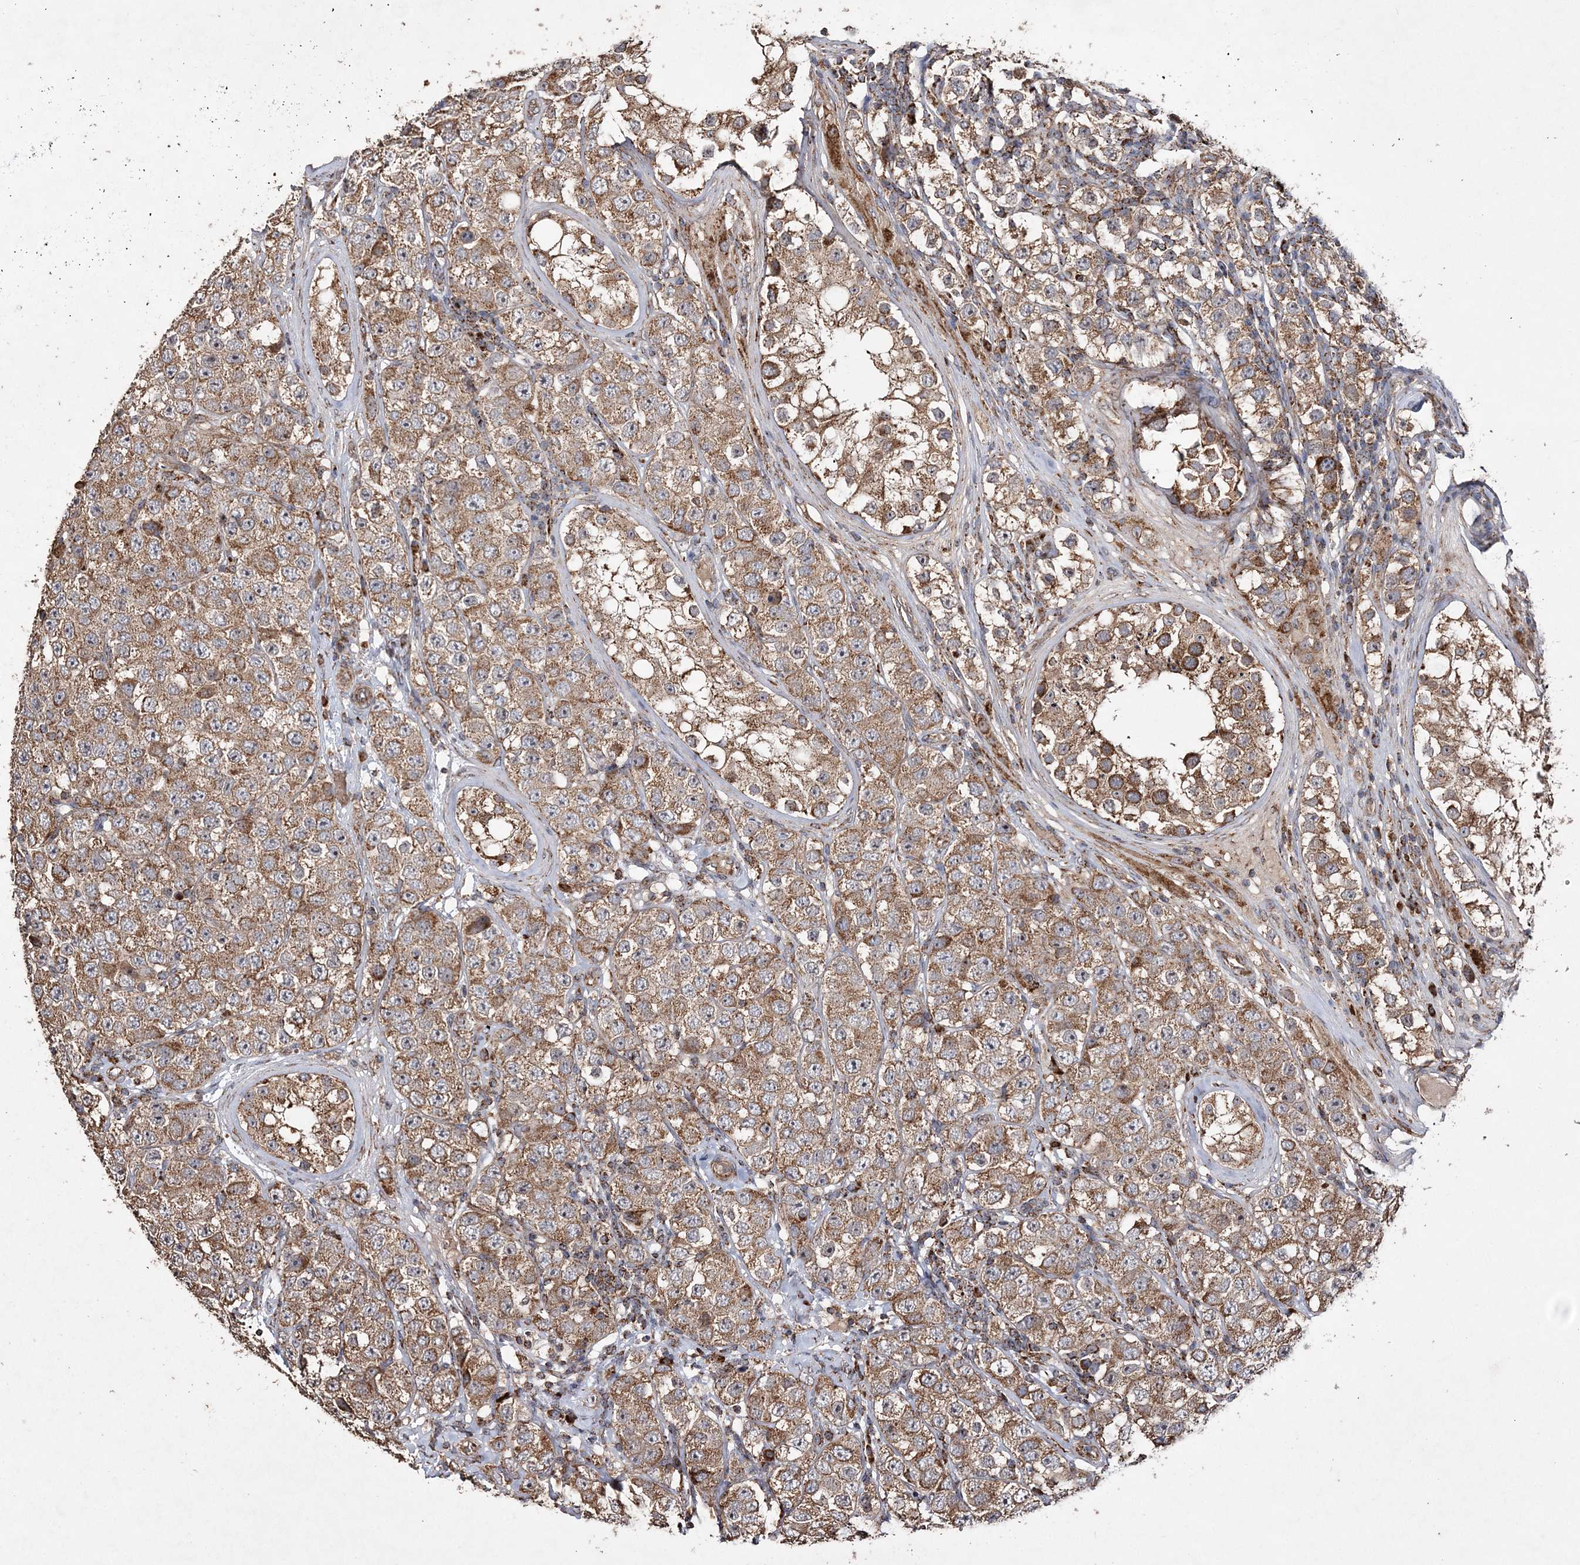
{"staining": {"intensity": "moderate", "quantity": ">75%", "location": "cytoplasmic/membranous"}, "tissue": "testis cancer", "cell_type": "Tumor cells", "image_type": "cancer", "snomed": [{"axis": "morphology", "description": "Seminoma, NOS"}, {"axis": "topography", "description": "Testis"}], "caption": "Testis seminoma tissue exhibits moderate cytoplasmic/membranous expression in approximately >75% of tumor cells", "gene": "POC5", "patient": {"sex": "male", "age": 28}}